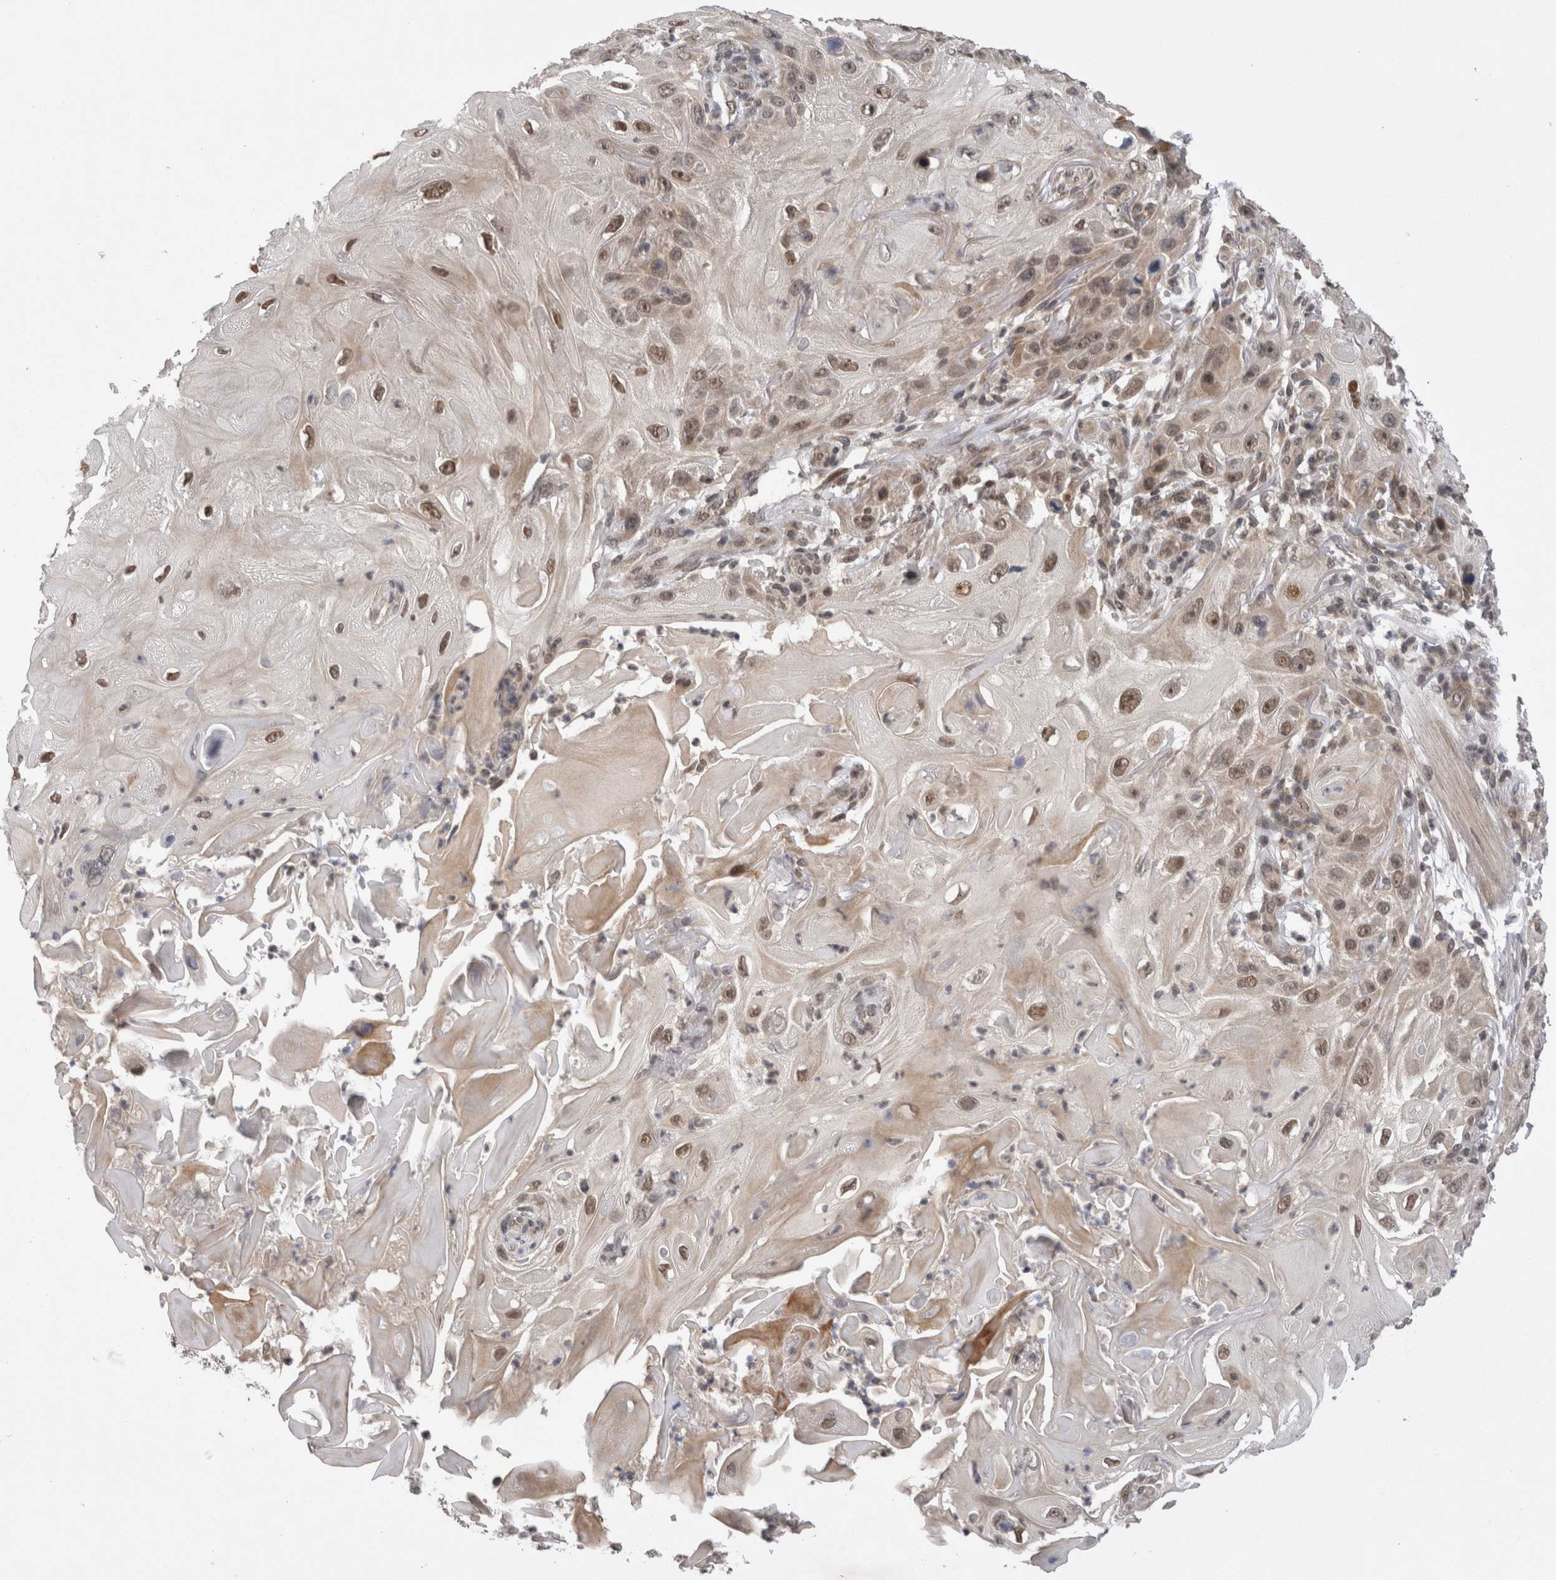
{"staining": {"intensity": "moderate", "quantity": ">75%", "location": "nuclear"}, "tissue": "skin cancer", "cell_type": "Tumor cells", "image_type": "cancer", "snomed": [{"axis": "morphology", "description": "Squamous cell carcinoma, NOS"}, {"axis": "topography", "description": "Skin"}], "caption": "Protein staining of skin cancer tissue shows moderate nuclear expression in approximately >75% of tumor cells.", "gene": "ZNF341", "patient": {"sex": "female", "age": 77}}